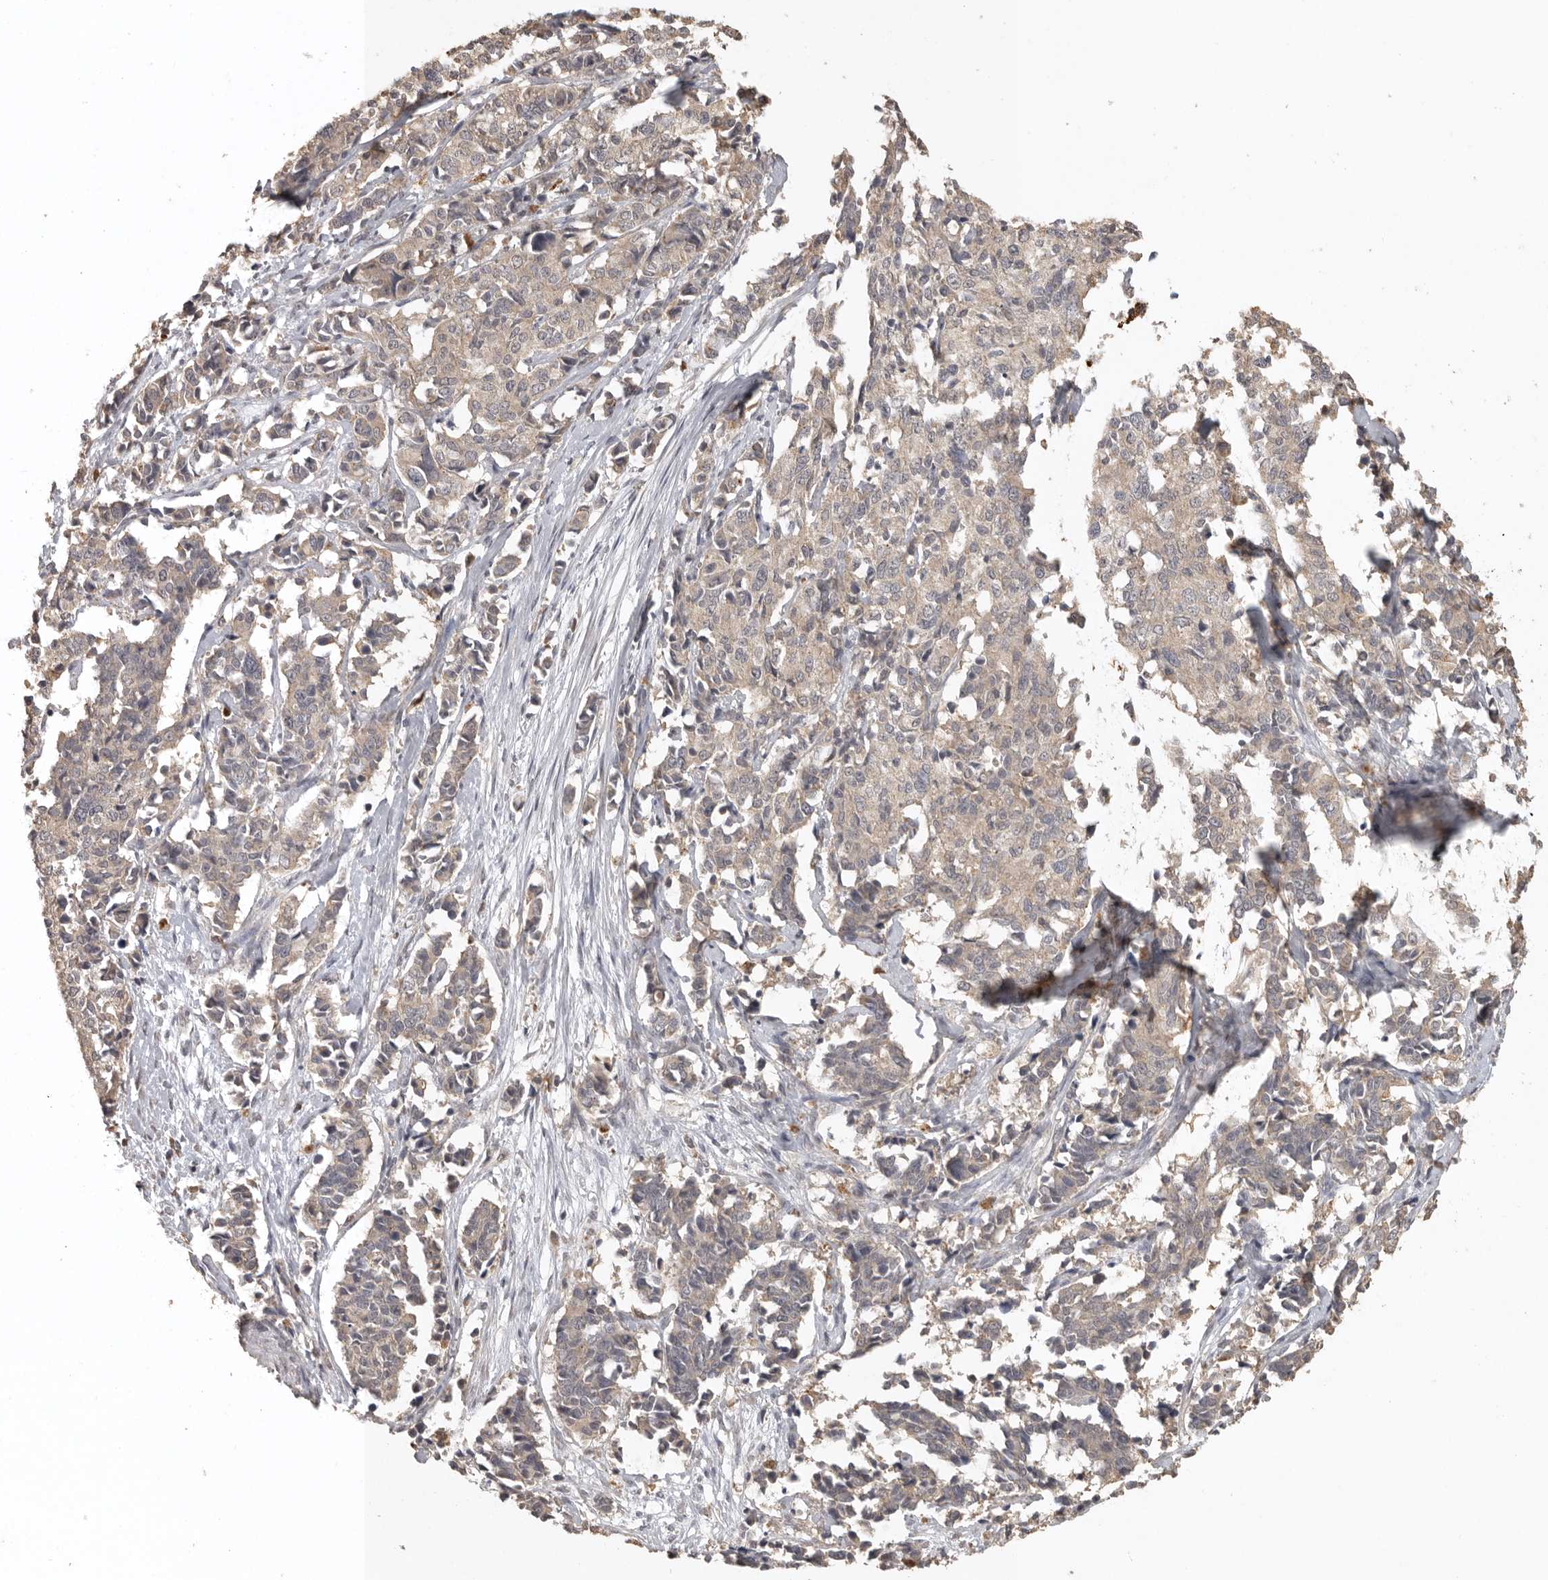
{"staining": {"intensity": "weak", "quantity": "25%-75%", "location": "cytoplasmic/membranous"}, "tissue": "cervical cancer", "cell_type": "Tumor cells", "image_type": "cancer", "snomed": [{"axis": "morphology", "description": "Normal tissue, NOS"}, {"axis": "morphology", "description": "Squamous cell carcinoma, NOS"}, {"axis": "topography", "description": "Cervix"}], "caption": "The micrograph demonstrates staining of cervical squamous cell carcinoma, revealing weak cytoplasmic/membranous protein expression (brown color) within tumor cells. Immunohistochemistry (ihc) stains the protein of interest in brown and the nuclei are stained blue.", "gene": "ADAMTS4", "patient": {"sex": "female", "age": 35}}